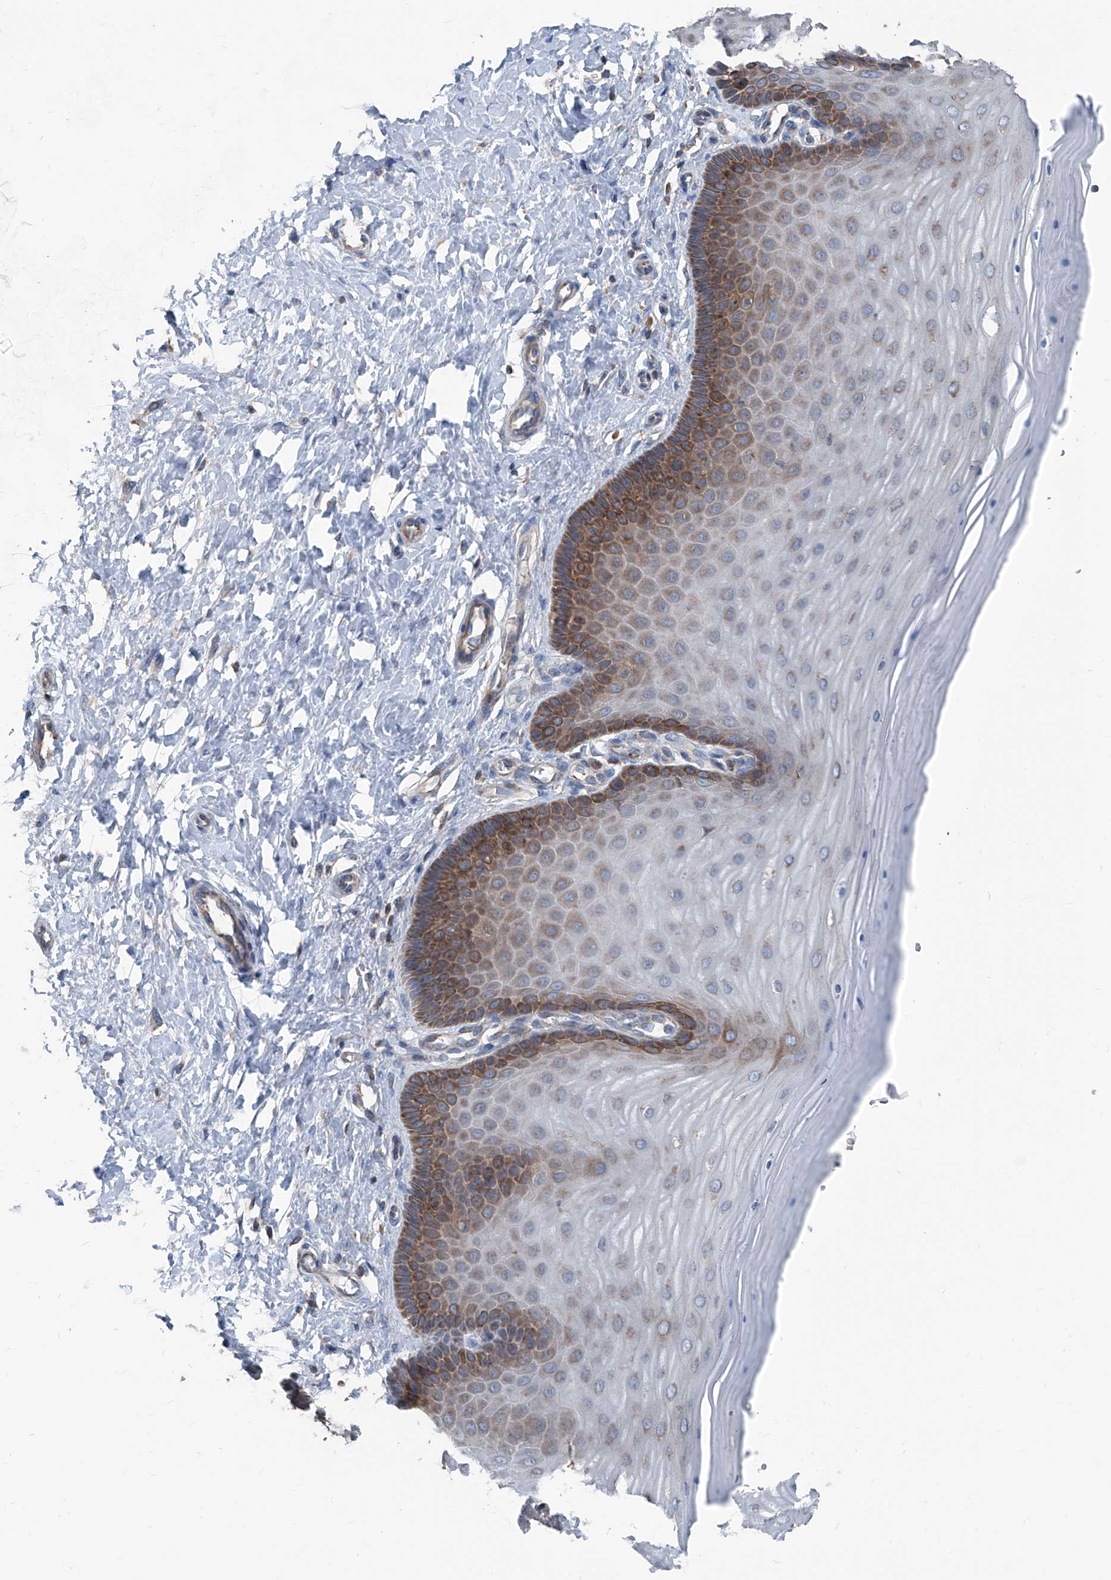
{"staining": {"intensity": "strong", "quantity": ">75%", "location": "cytoplasmic/membranous"}, "tissue": "cervix", "cell_type": "Glandular cells", "image_type": "normal", "snomed": [{"axis": "morphology", "description": "Normal tissue, NOS"}, {"axis": "topography", "description": "Cervix"}], "caption": "About >75% of glandular cells in unremarkable cervix reveal strong cytoplasmic/membranous protein expression as visualized by brown immunohistochemical staining.", "gene": "GPAT3", "patient": {"sex": "female", "age": 55}}